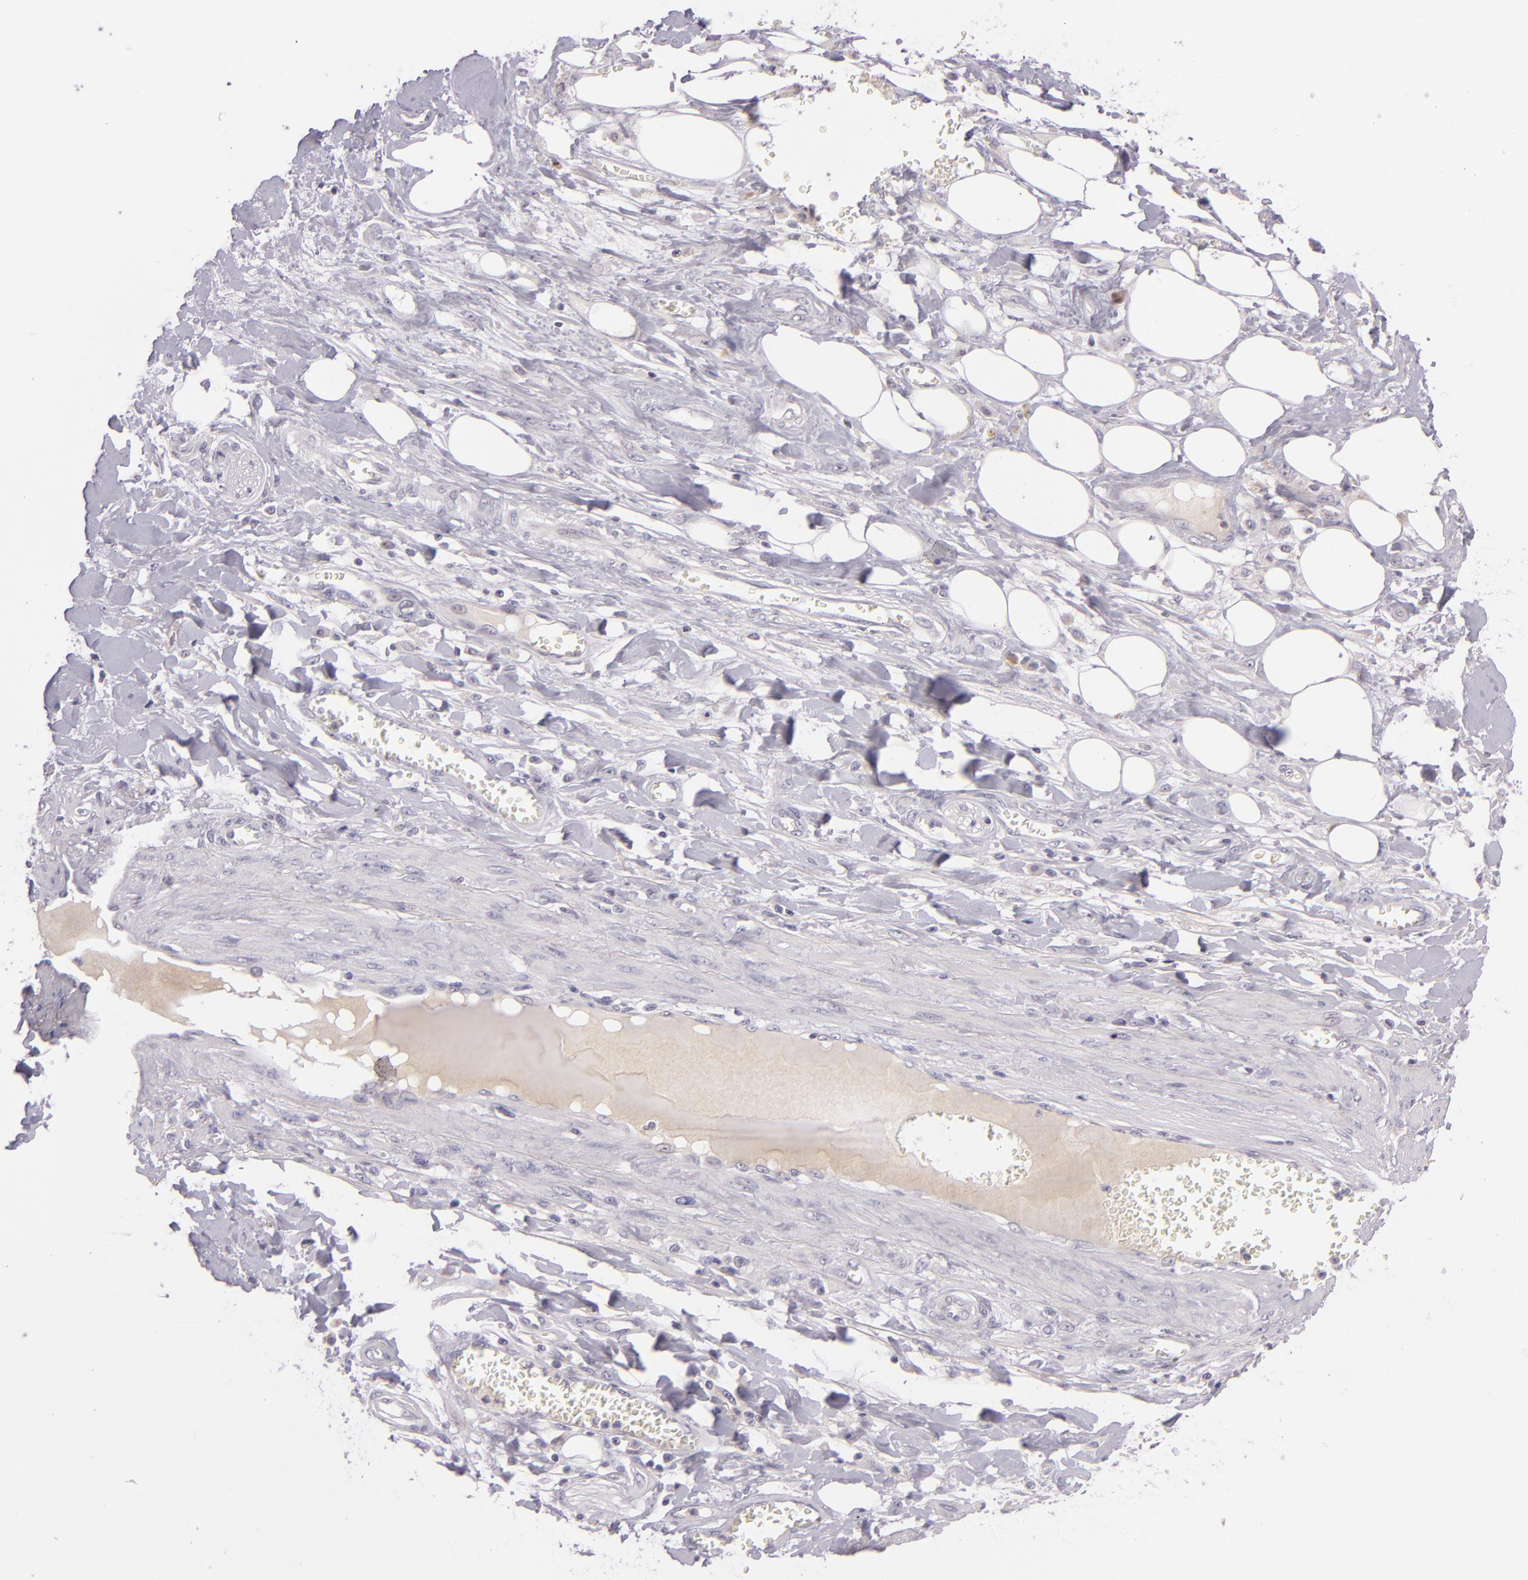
{"staining": {"intensity": "negative", "quantity": "none", "location": "none"}, "tissue": "pancreatic cancer", "cell_type": "Tumor cells", "image_type": "cancer", "snomed": [{"axis": "morphology", "description": "Adenocarcinoma, NOS"}, {"axis": "topography", "description": "Pancreas"}], "caption": "A micrograph of human pancreatic adenocarcinoma is negative for staining in tumor cells.", "gene": "DAG1", "patient": {"sex": "male", "age": 69}}